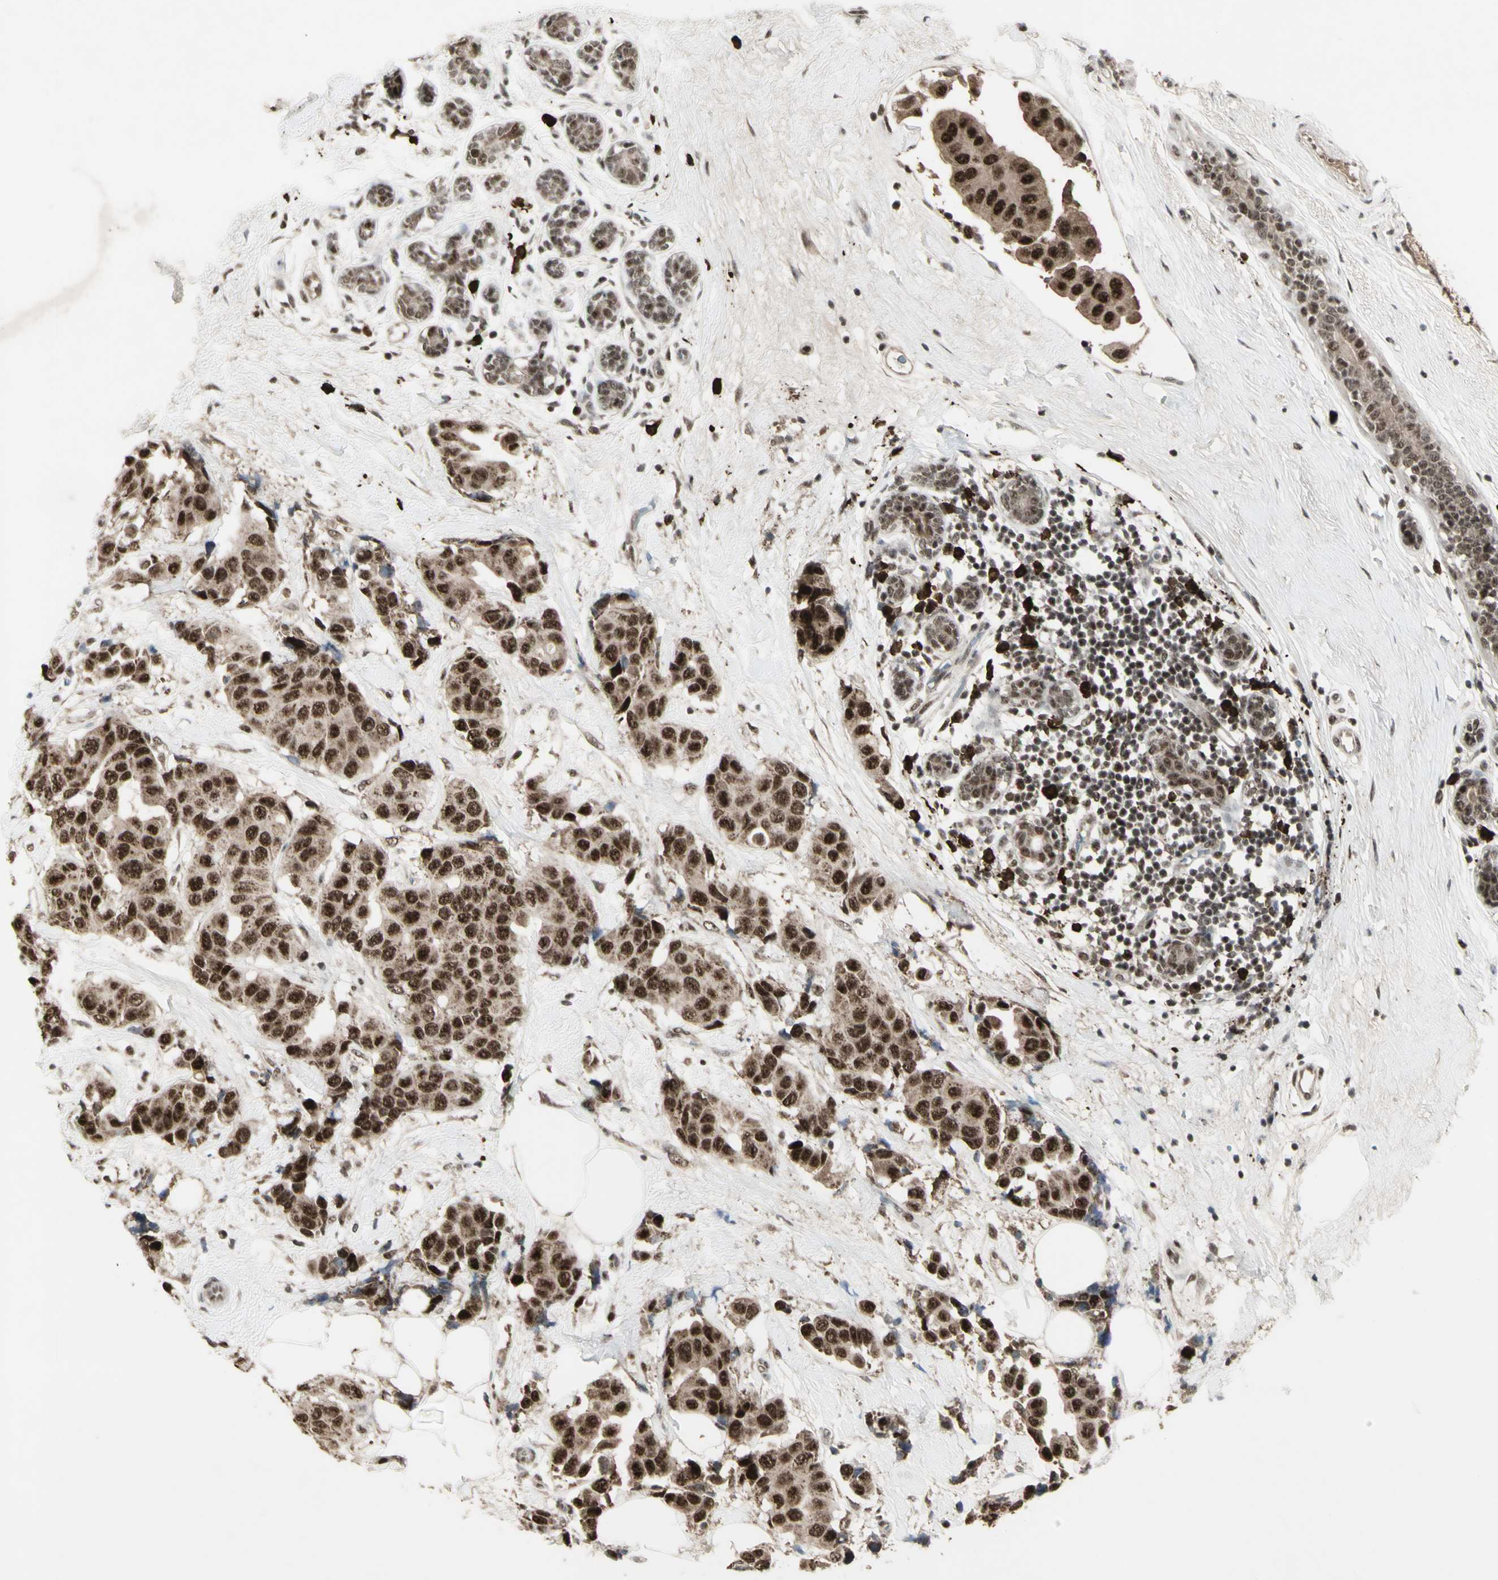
{"staining": {"intensity": "strong", "quantity": ">75%", "location": "nuclear"}, "tissue": "breast cancer", "cell_type": "Tumor cells", "image_type": "cancer", "snomed": [{"axis": "morphology", "description": "Normal tissue, NOS"}, {"axis": "morphology", "description": "Duct carcinoma"}, {"axis": "topography", "description": "Breast"}], "caption": "Brown immunohistochemical staining in breast invasive ductal carcinoma demonstrates strong nuclear staining in approximately >75% of tumor cells. Ihc stains the protein in brown and the nuclei are stained blue.", "gene": "CCNT1", "patient": {"sex": "female", "age": 39}}